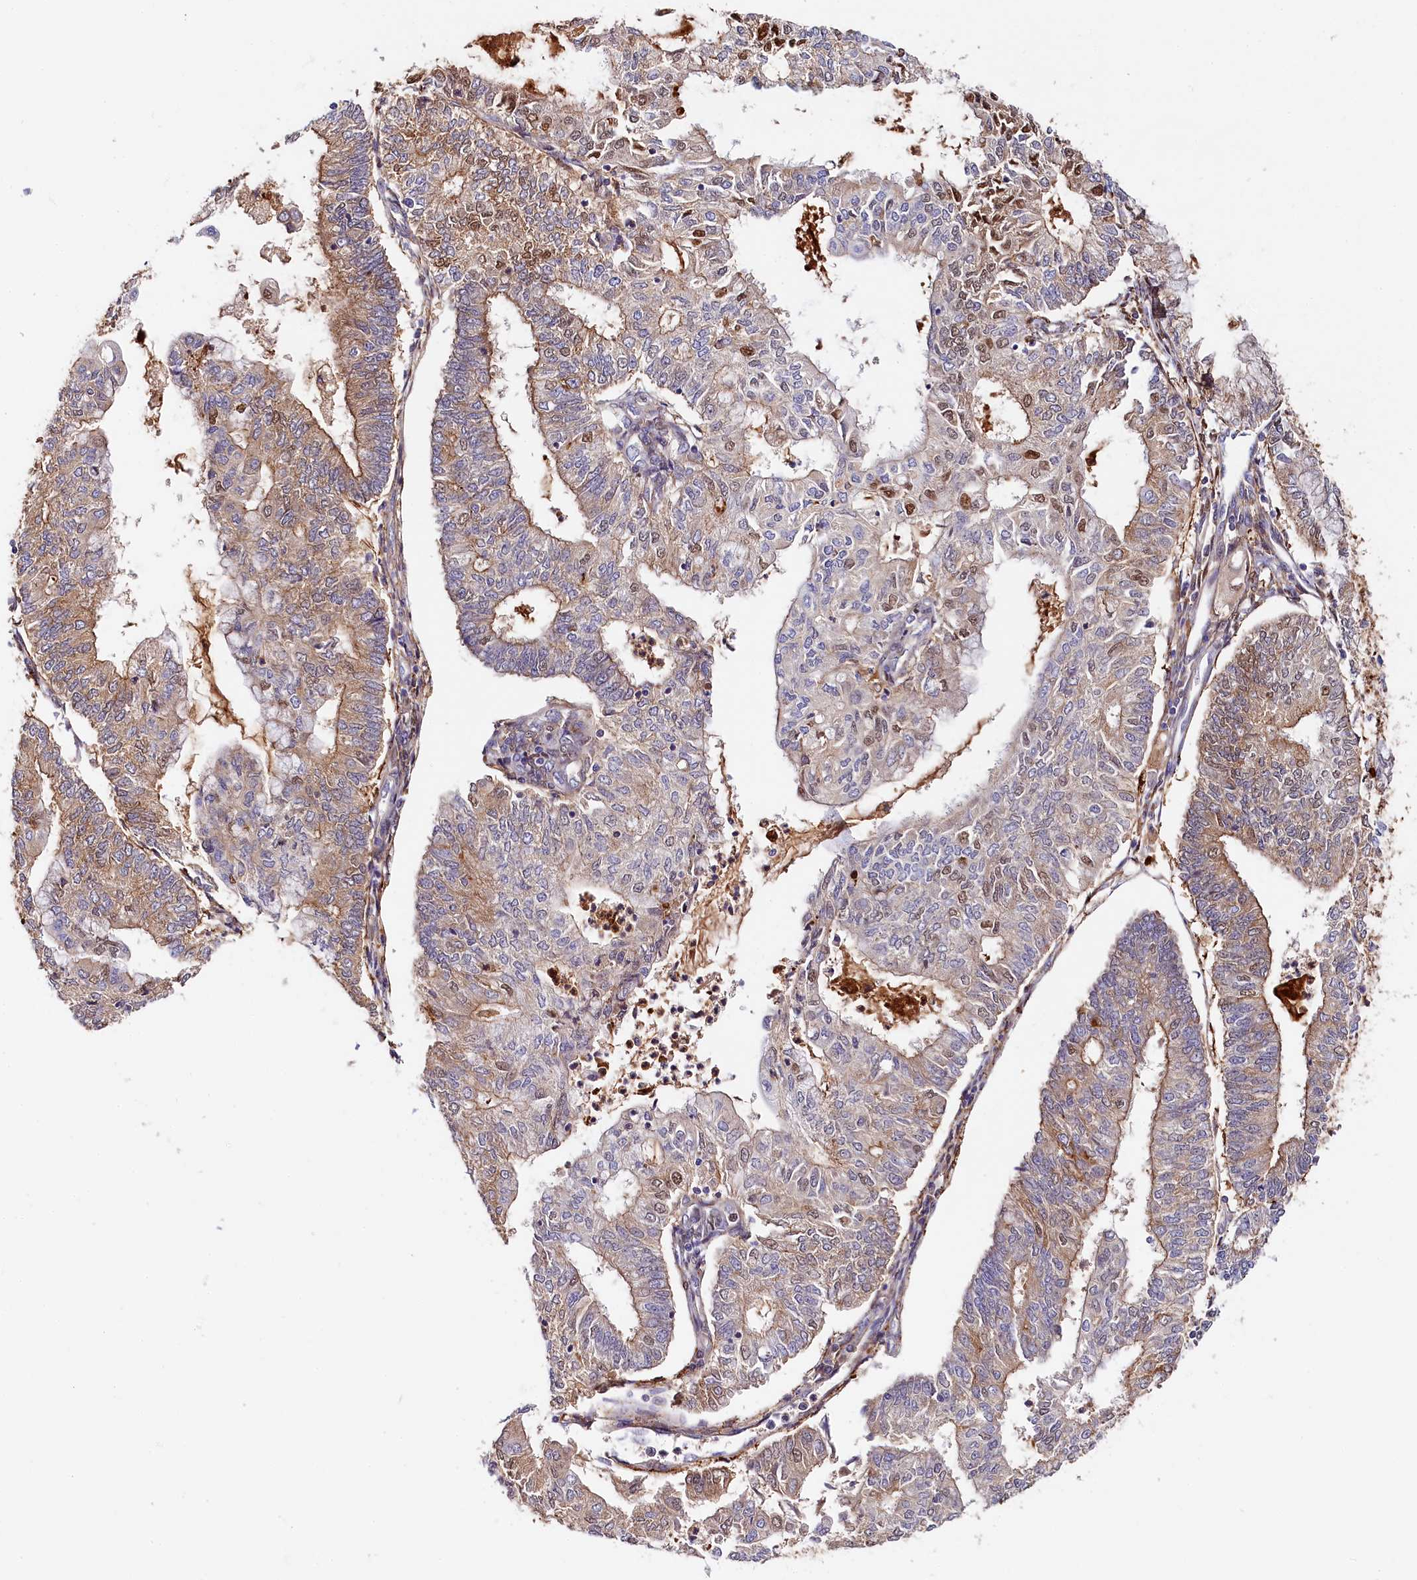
{"staining": {"intensity": "moderate", "quantity": "<25%", "location": "cytoplasmic/membranous,nuclear"}, "tissue": "endometrial cancer", "cell_type": "Tumor cells", "image_type": "cancer", "snomed": [{"axis": "morphology", "description": "Adenocarcinoma, NOS"}, {"axis": "topography", "description": "Endometrium"}], "caption": "Protein staining demonstrates moderate cytoplasmic/membranous and nuclear positivity in about <25% of tumor cells in adenocarcinoma (endometrial).", "gene": "KATNB1", "patient": {"sex": "female", "age": 59}}